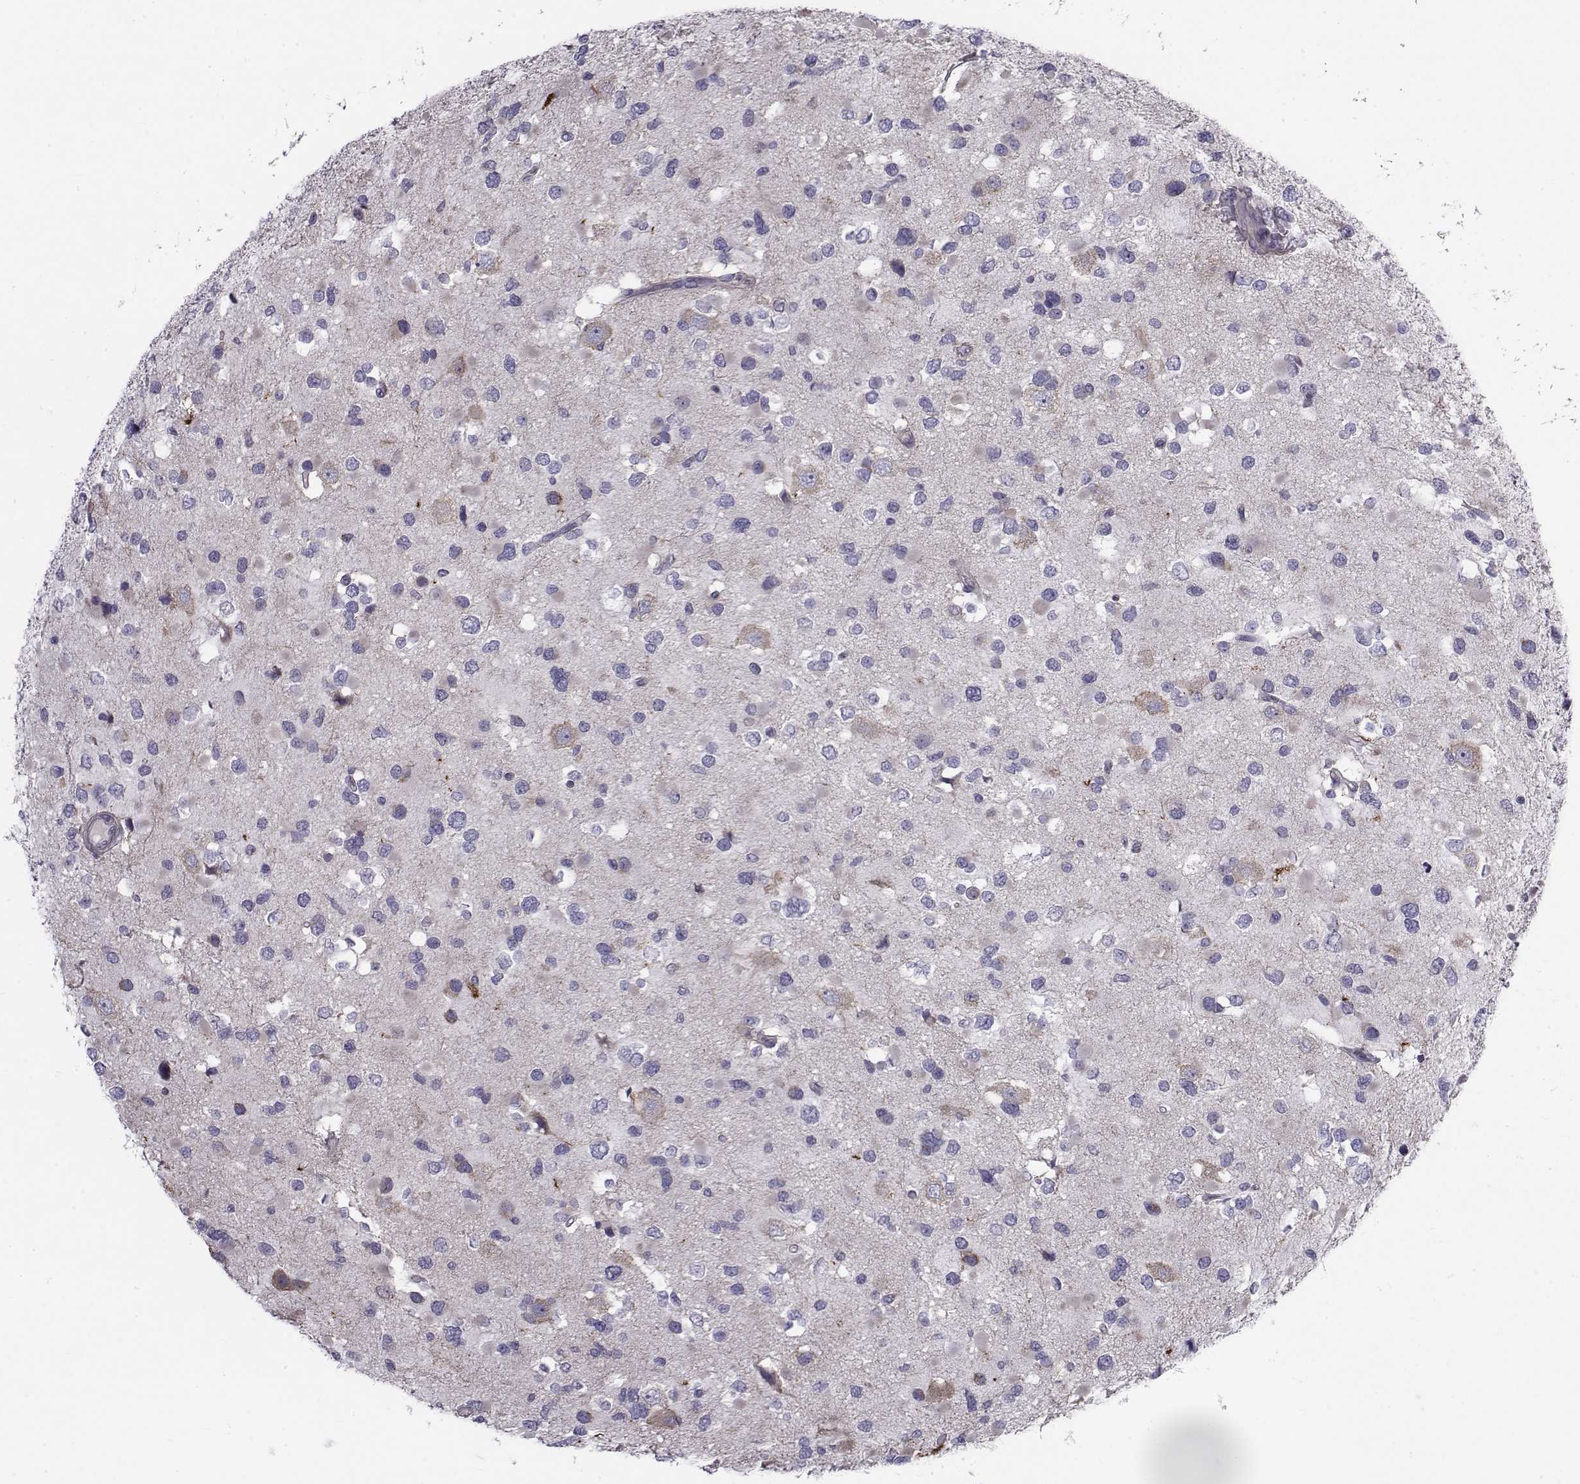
{"staining": {"intensity": "negative", "quantity": "none", "location": "none"}, "tissue": "glioma", "cell_type": "Tumor cells", "image_type": "cancer", "snomed": [{"axis": "morphology", "description": "Glioma, malignant, Low grade"}, {"axis": "topography", "description": "Brain"}], "caption": "The IHC histopathology image has no significant staining in tumor cells of glioma tissue.", "gene": "LRRC27", "patient": {"sex": "female", "age": 32}}